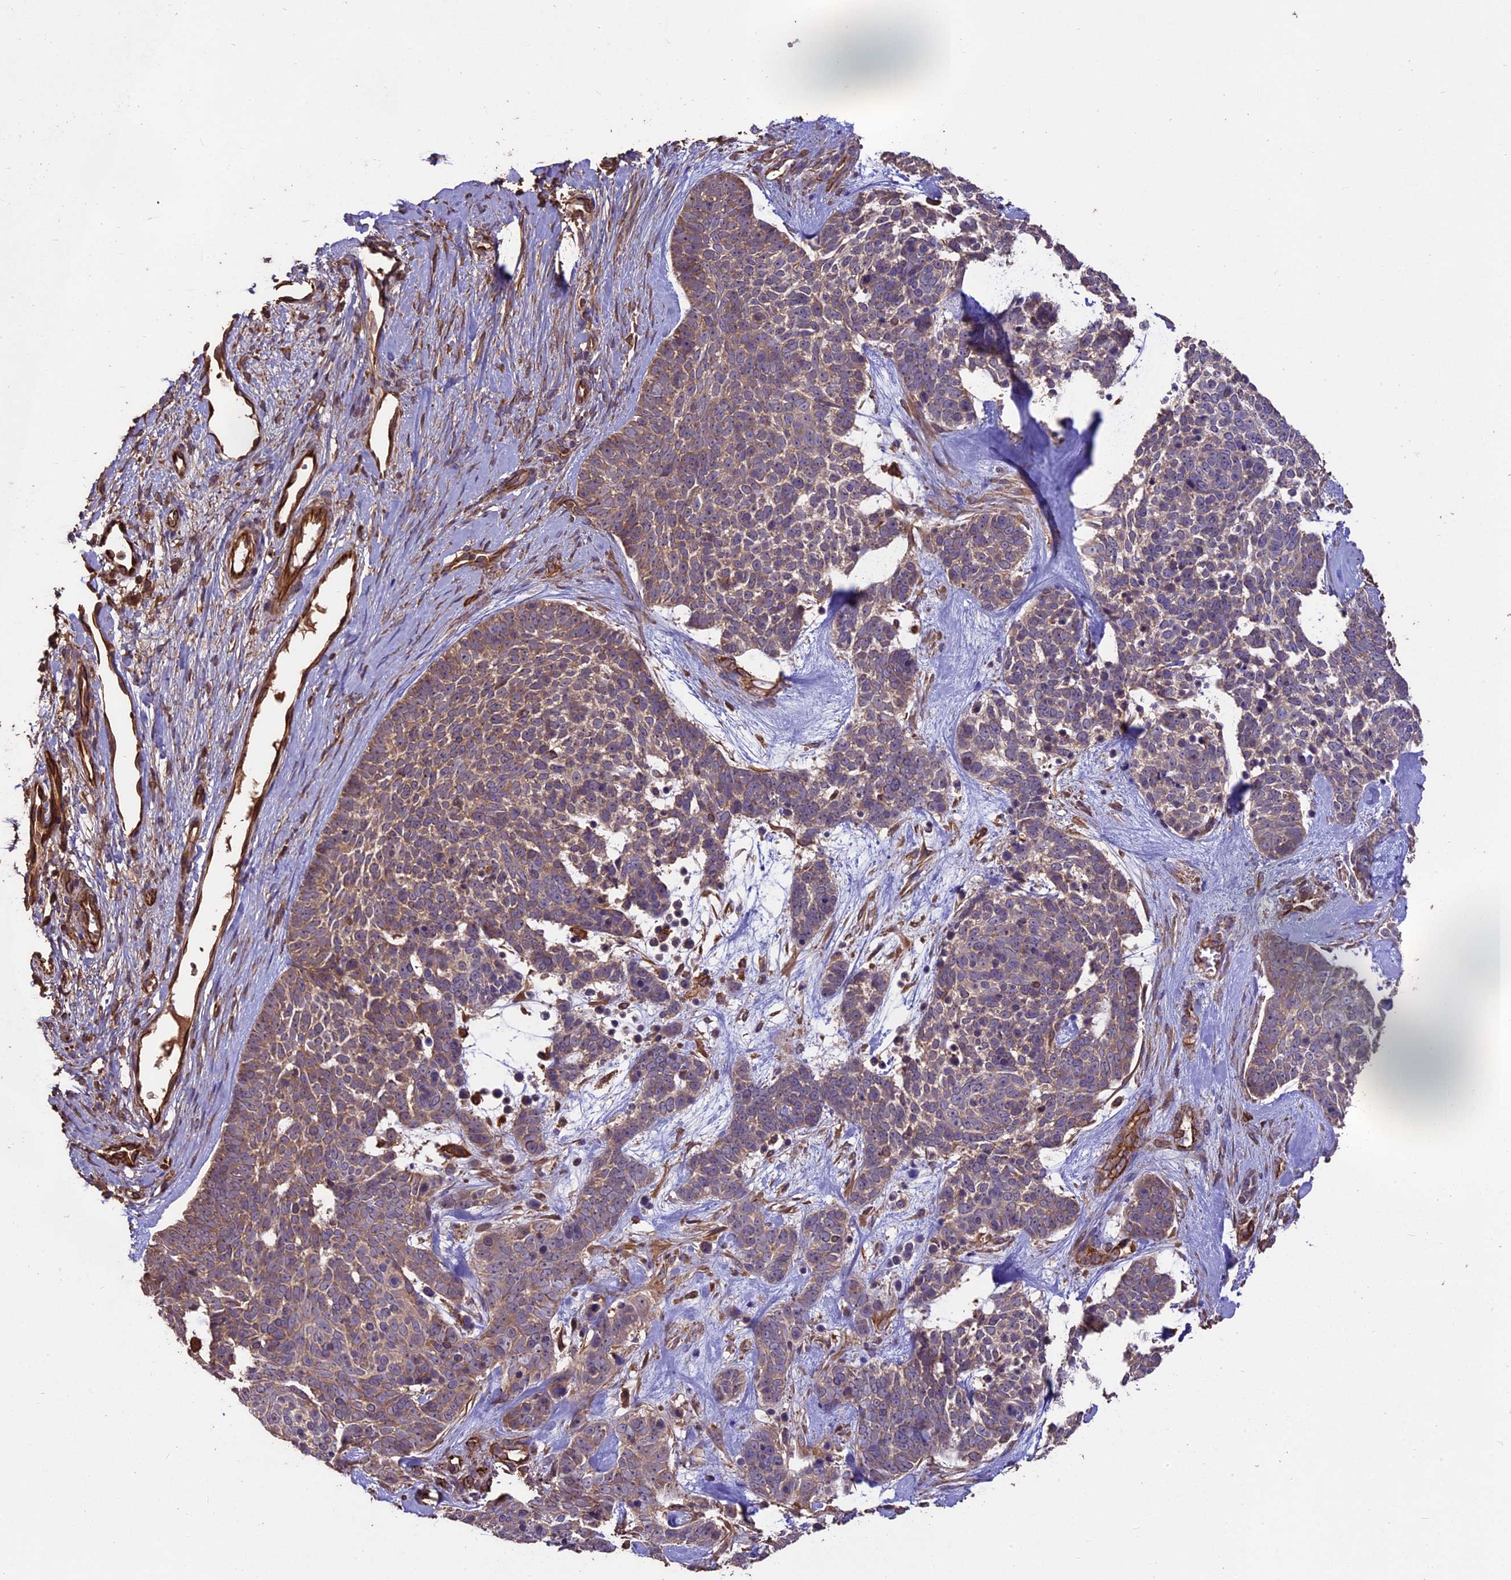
{"staining": {"intensity": "moderate", "quantity": "25%-75%", "location": "cytoplasmic/membranous"}, "tissue": "skin cancer", "cell_type": "Tumor cells", "image_type": "cancer", "snomed": [{"axis": "morphology", "description": "Basal cell carcinoma"}, {"axis": "topography", "description": "Skin"}], "caption": "Brown immunohistochemical staining in human skin cancer (basal cell carcinoma) demonstrates moderate cytoplasmic/membranous expression in approximately 25%-75% of tumor cells.", "gene": "TTLL10", "patient": {"sex": "female", "age": 81}}